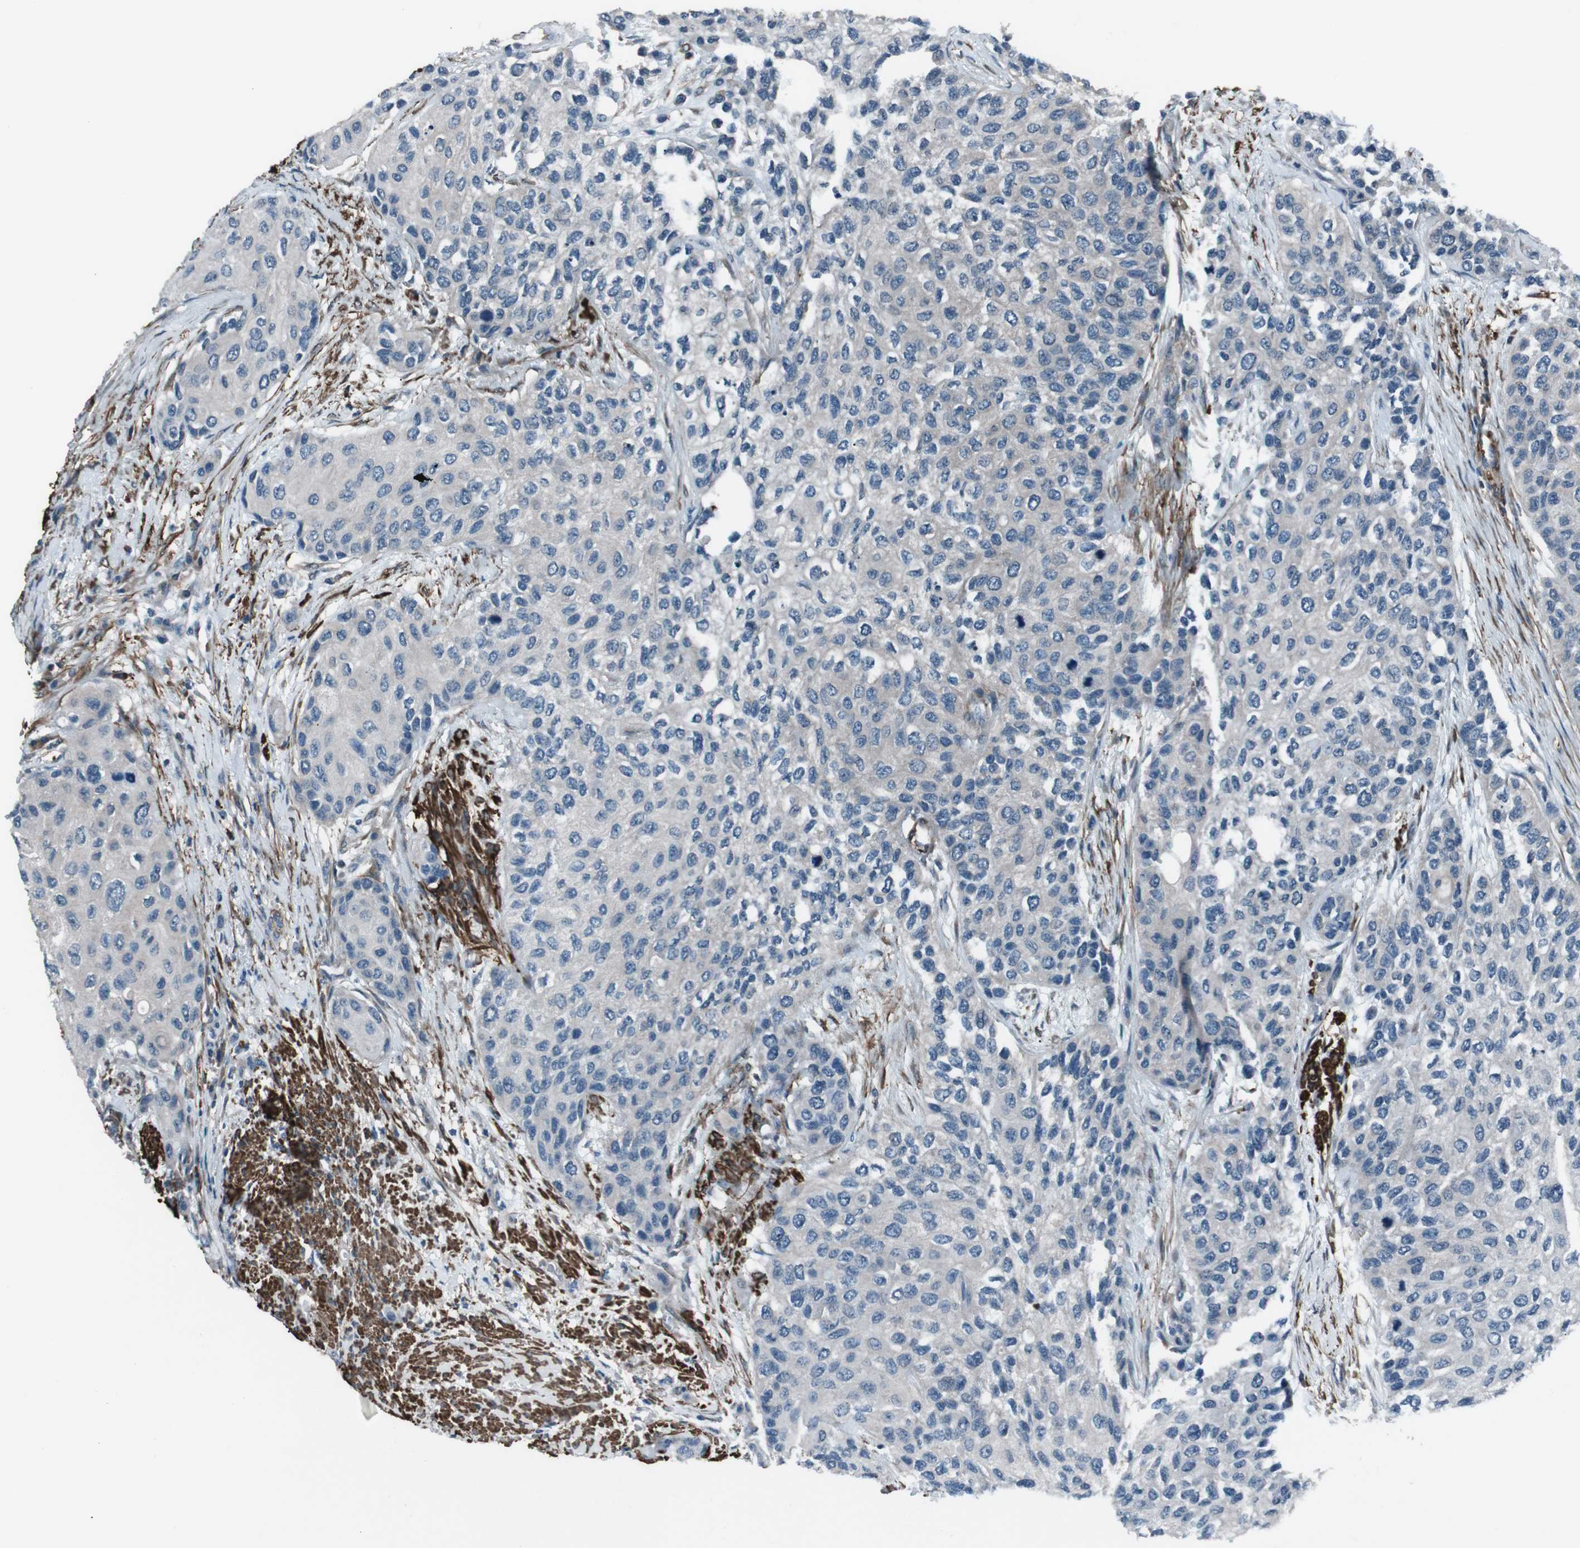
{"staining": {"intensity": "negative", "quantity": "none", "location": "none"}, "tissue": "urothelial cancer", "cell_type": "Tumor cells", "image_type": "cancer", "snomed": [{"axis": "morphology", "description": "Urothelial carcinoma, High grade"}, {"axis": "topography", "description": "Urinary bladder"}], "caption": "Human high-grade urothelial carcinoma stained for a protein using IHC shows no positivity in tumor cells.", "gene": "PDLIM5", "patient": {"sex": "female", "age": 56}}